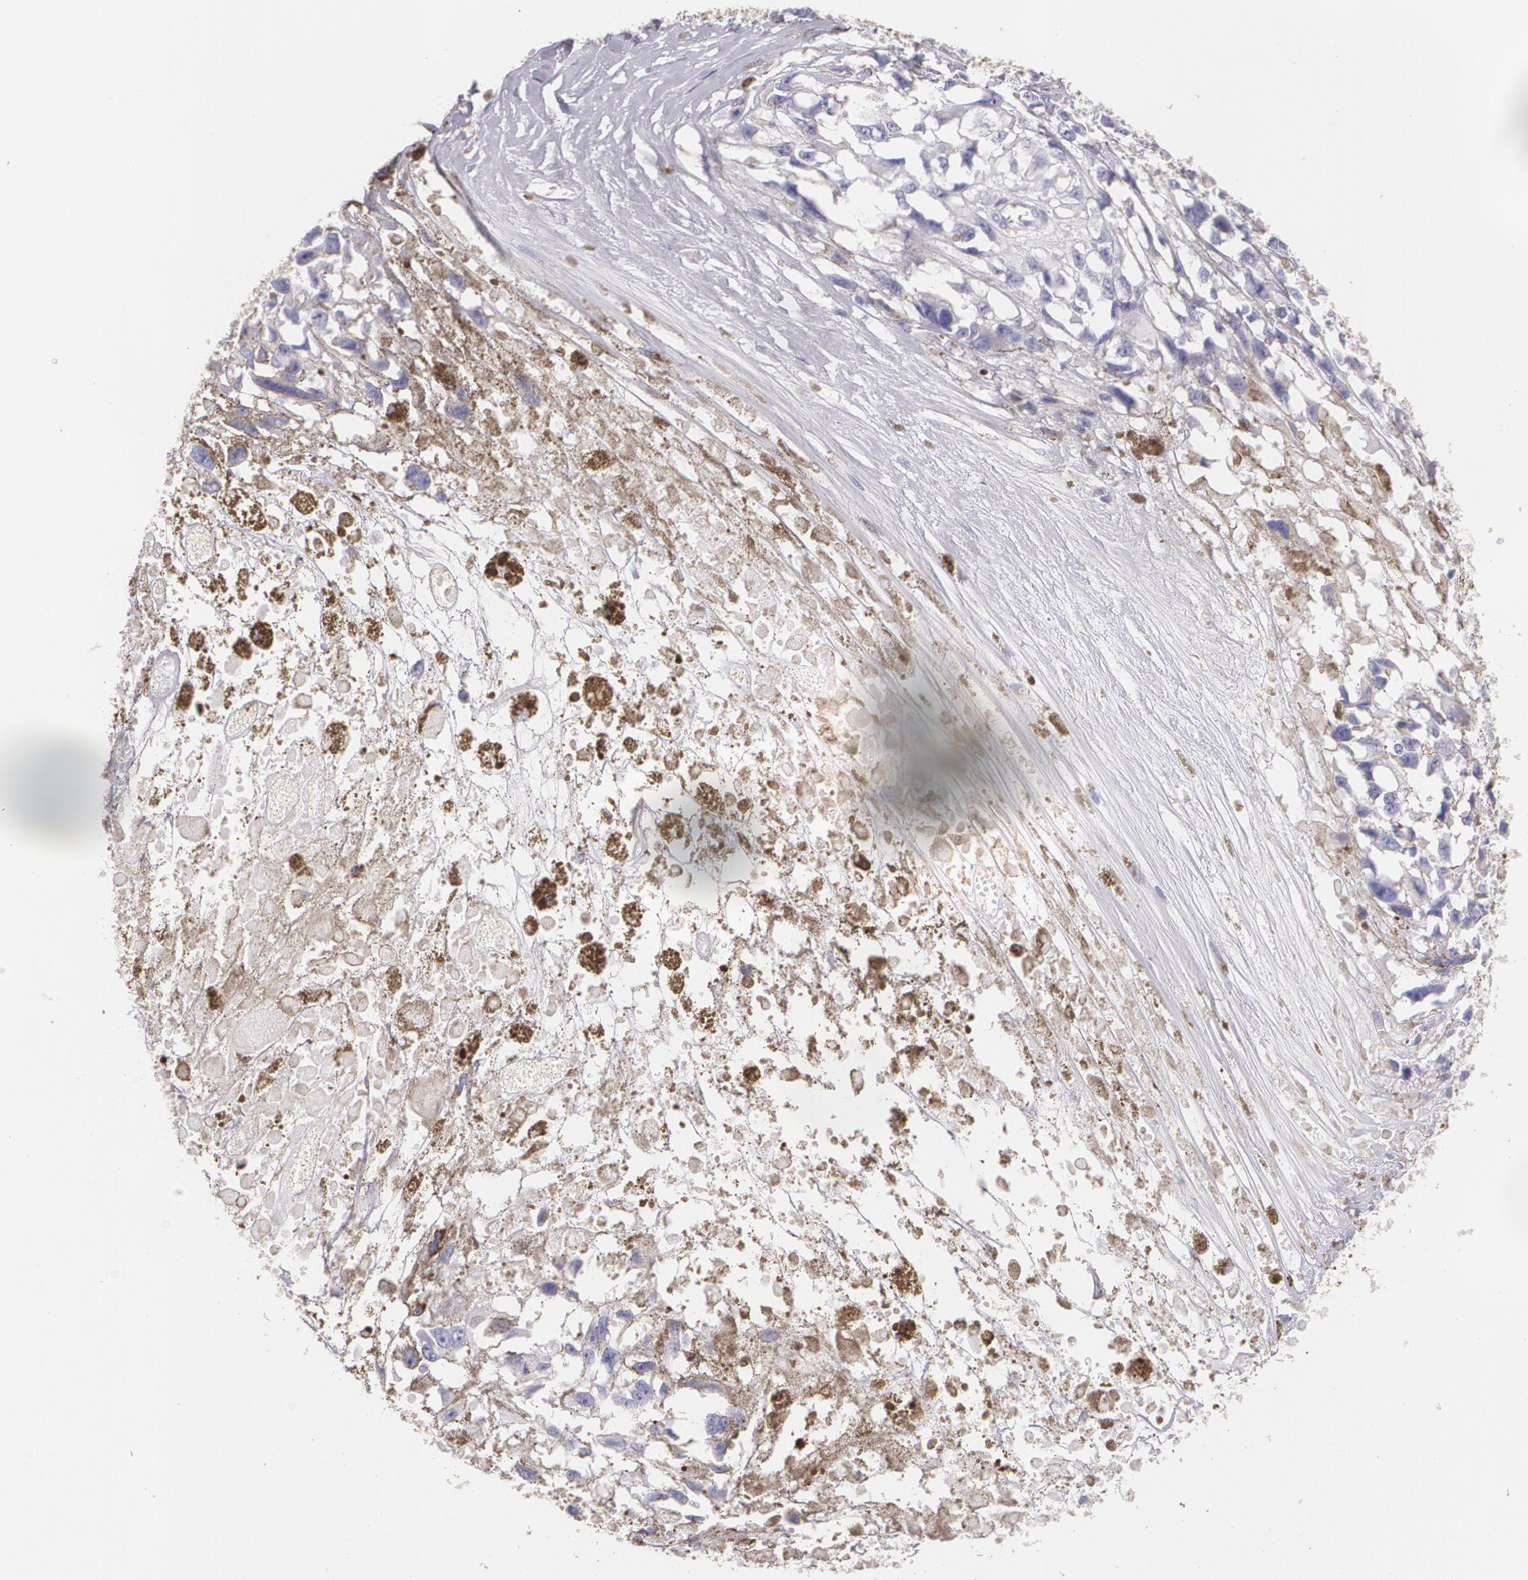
{"staining": {"intensity": "negative", "quantity": "none", "location": "none"}, "tissue": "melanoma", "cell_type": "Tumor cells", "image_type": "cancer", "snomed": [{"axis": "morphology", "description": "Malignant melanoma, Metastatic site"}, {"axis": "topography", "description": "Lymph node"}], "caption": "This is an IHC photomicrograph of melanoma. There is no staining in tumor cells.", "gene": "TGFBR1", "patient": {"sex": "male", "age": 59}}